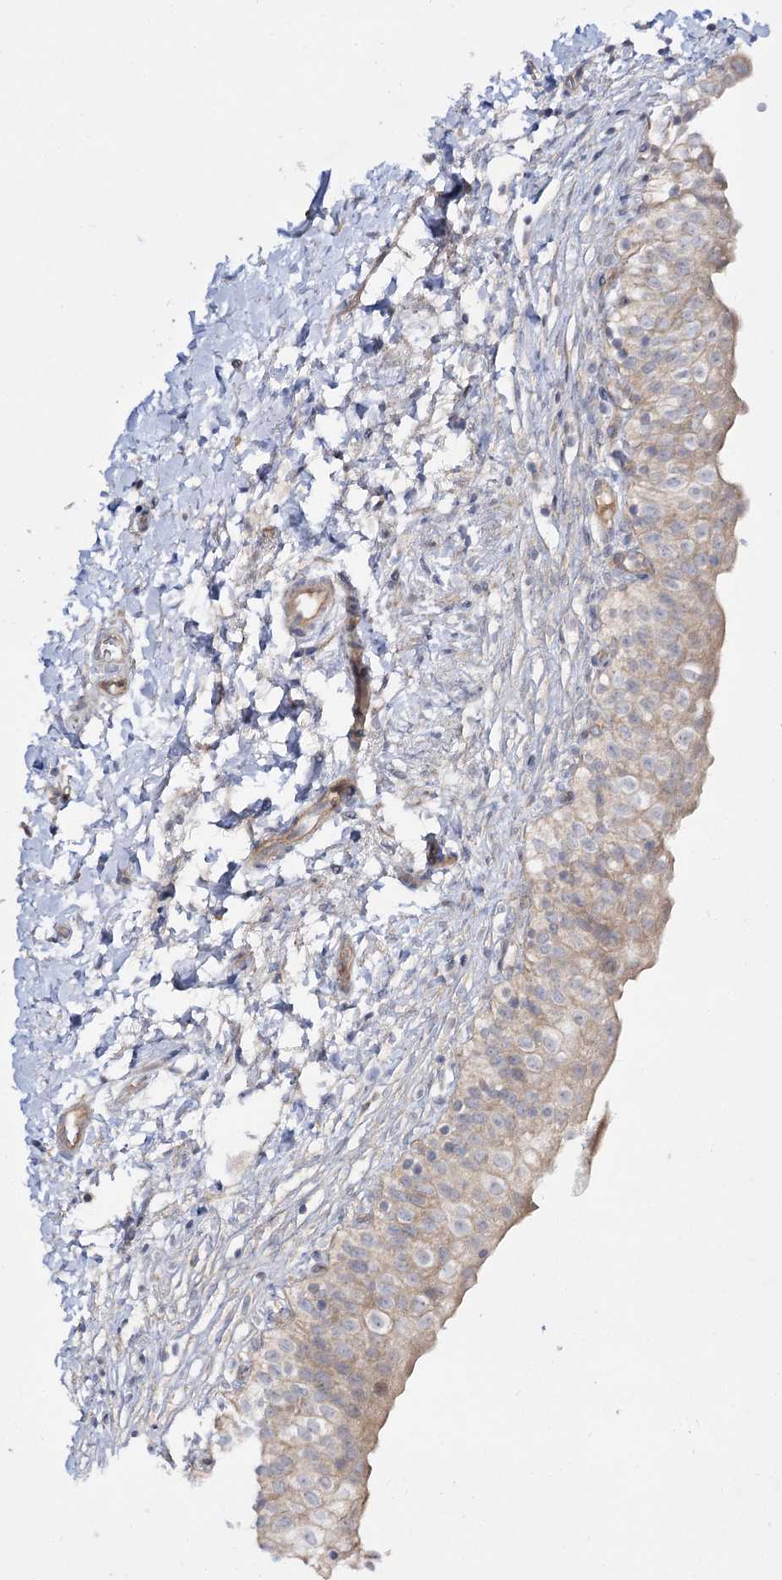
{"staining": {"intensity": "weak", "quantity": "25%-75%", "location": "cytoplasmic/membranous"}, "tissue": "urinary bladder", "cell_type": "Urothelial cells", "image_type": "normal", "snomed": [{"axis": "morphology", "description": "Normal tissue, NOS"}, {"axis": "topography", "description": "Urinary bladder"}], "caption": "Immunohistochemistry (IHC) staining of benign urinary bladder, which reveals low levels of weak cytoplasmic/membranous expression in about 25%-75% of urothelial cells indicating weak cytoplasmic/membranous protein staining. The staining was performed using DAB (brown) for protein detection and nuclei were counterstained in hematoxylin (blue).", "gene": "C11orf80", "patient": {"sex": "male", "age": 55}}